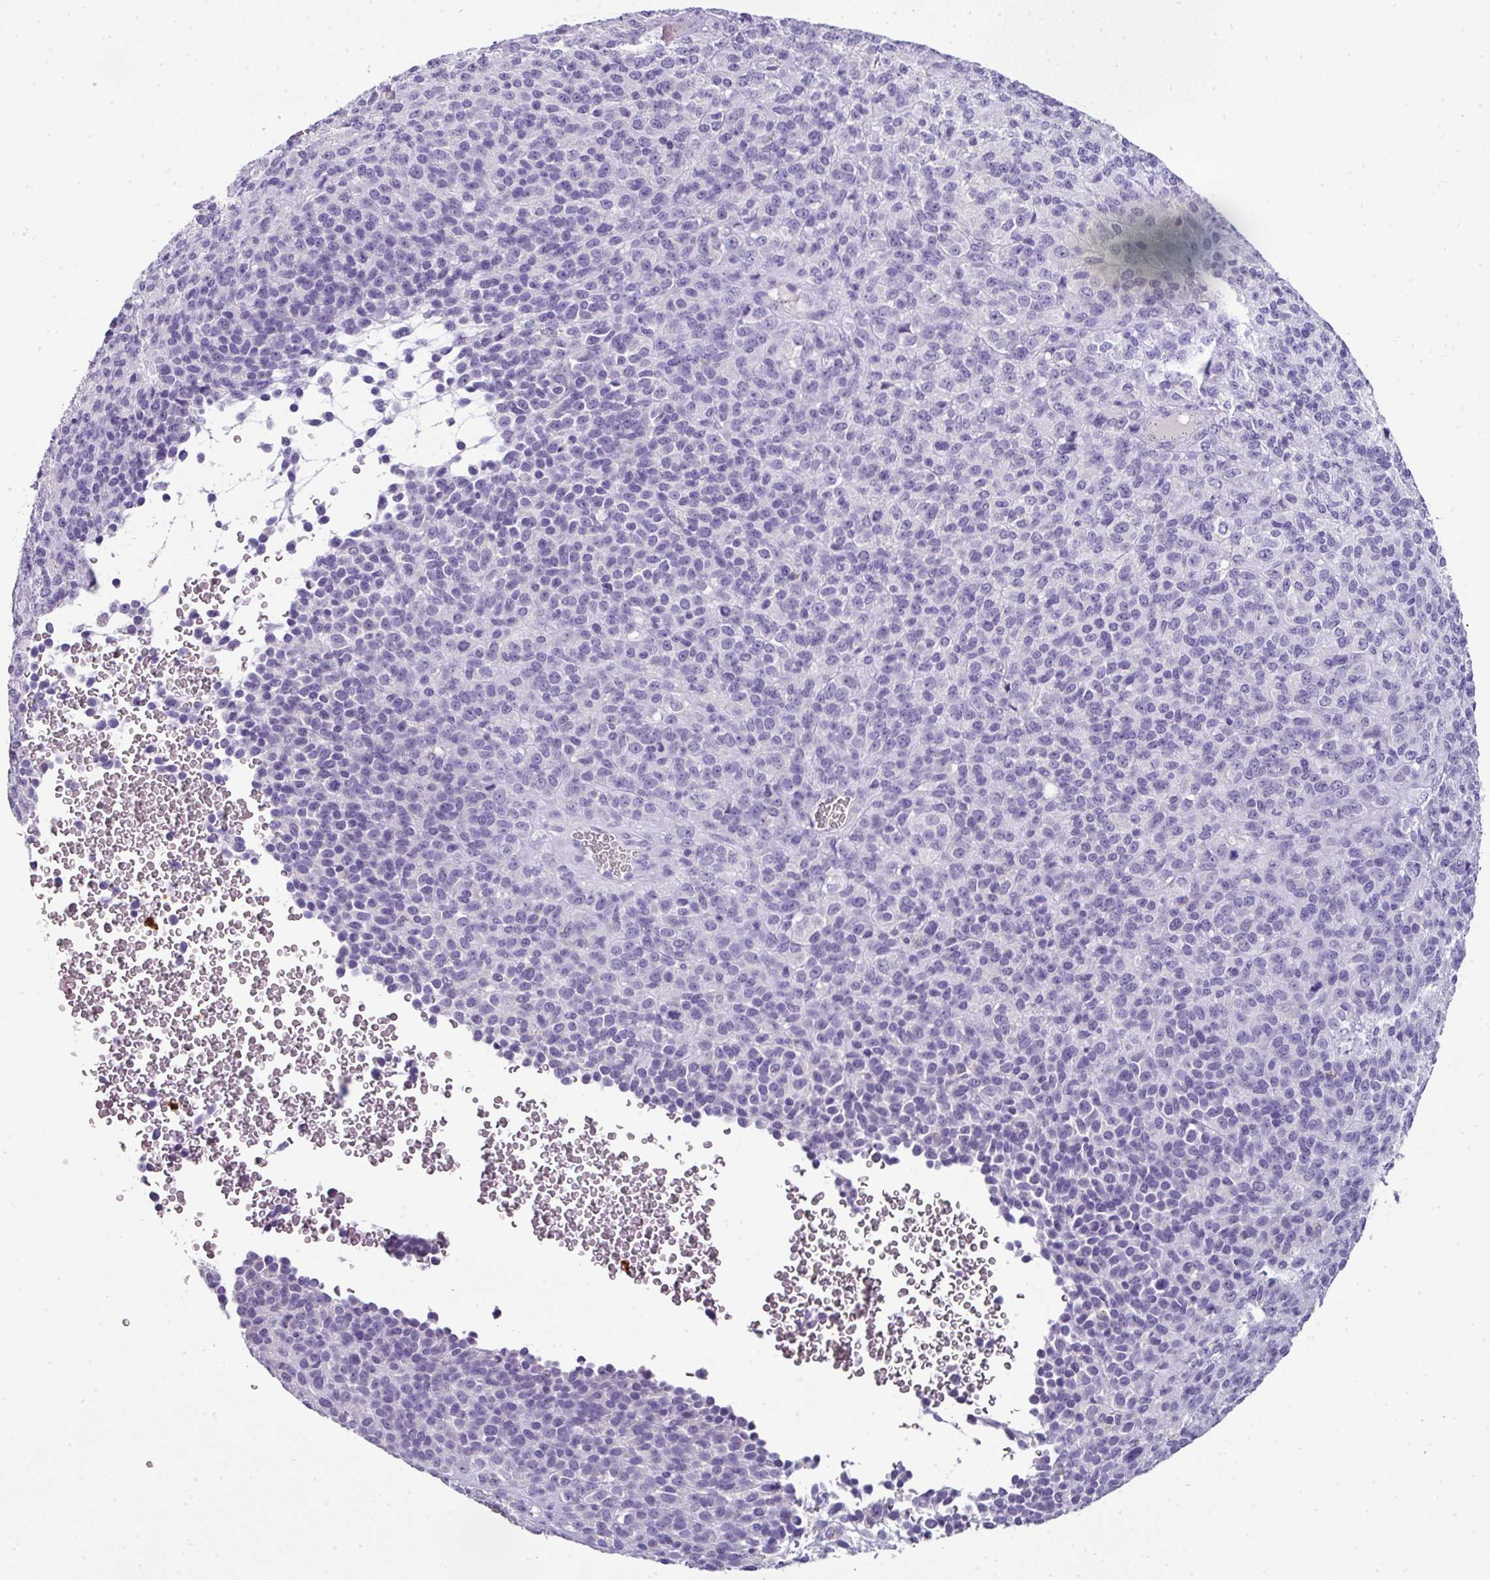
{"staining": {"intensity": "negative", "quantity": "none", "location": "none"}, "tissue": "melanoma", "cell_type": "Tumor cells", "image_type": "cancer", "snomed": [{"axis": "morphology", "description": "Malignant melanoma, Metastatic site"}, {"axis": "topography", "description": "Brain"}], "caption": "Tumor cells show no significant positivity in malignant melanoma (metastatic site). Brightfield microscopy of immunohistochemistry (IHC) stained with DAB (brown) and hematoxylin (blue), captured at high magnification.", "gene": "CTSG", "patient": {"sex": "female", "age": 56}}